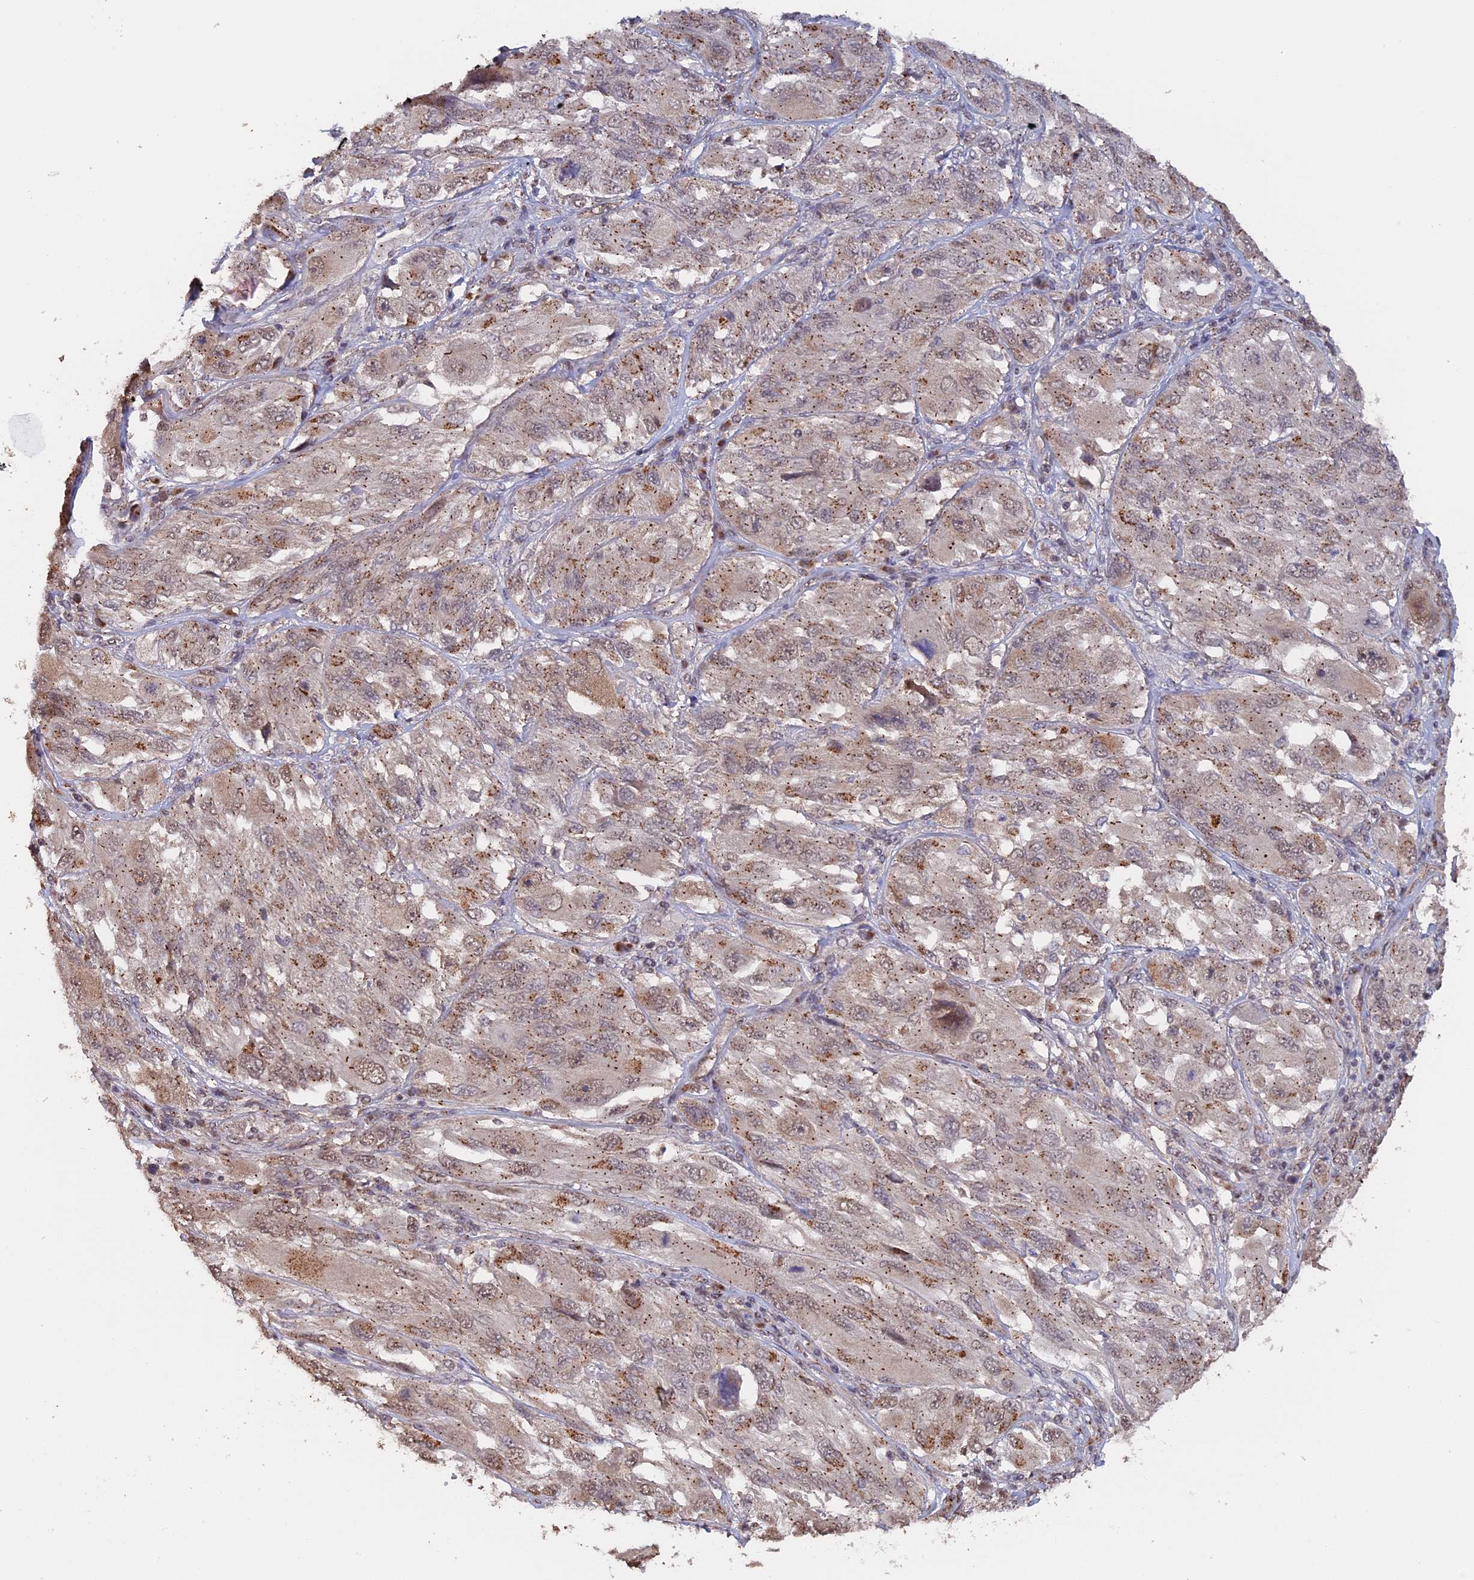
{"staining": {"intensity": "weak", "quantity": ">75%", "location": "cytoplasmic/membranous,nuclear"}, "tissue": "melanoma", "cell_type": "Tumor cells", "image_type": "cancer", "snomed": [{"axis": "morphology", "description": "Malignant melanoma, NOS"}, {"axis": "topography", "description": "Skin"}], "caption": "A micrograph of malignant melanoma stained for a protein shows weak cytoplasmic/membranous and nuclear brown staining in tumor cells.", "gene": "PIGQ", "patient": {"sex": "female", "age": 91}}